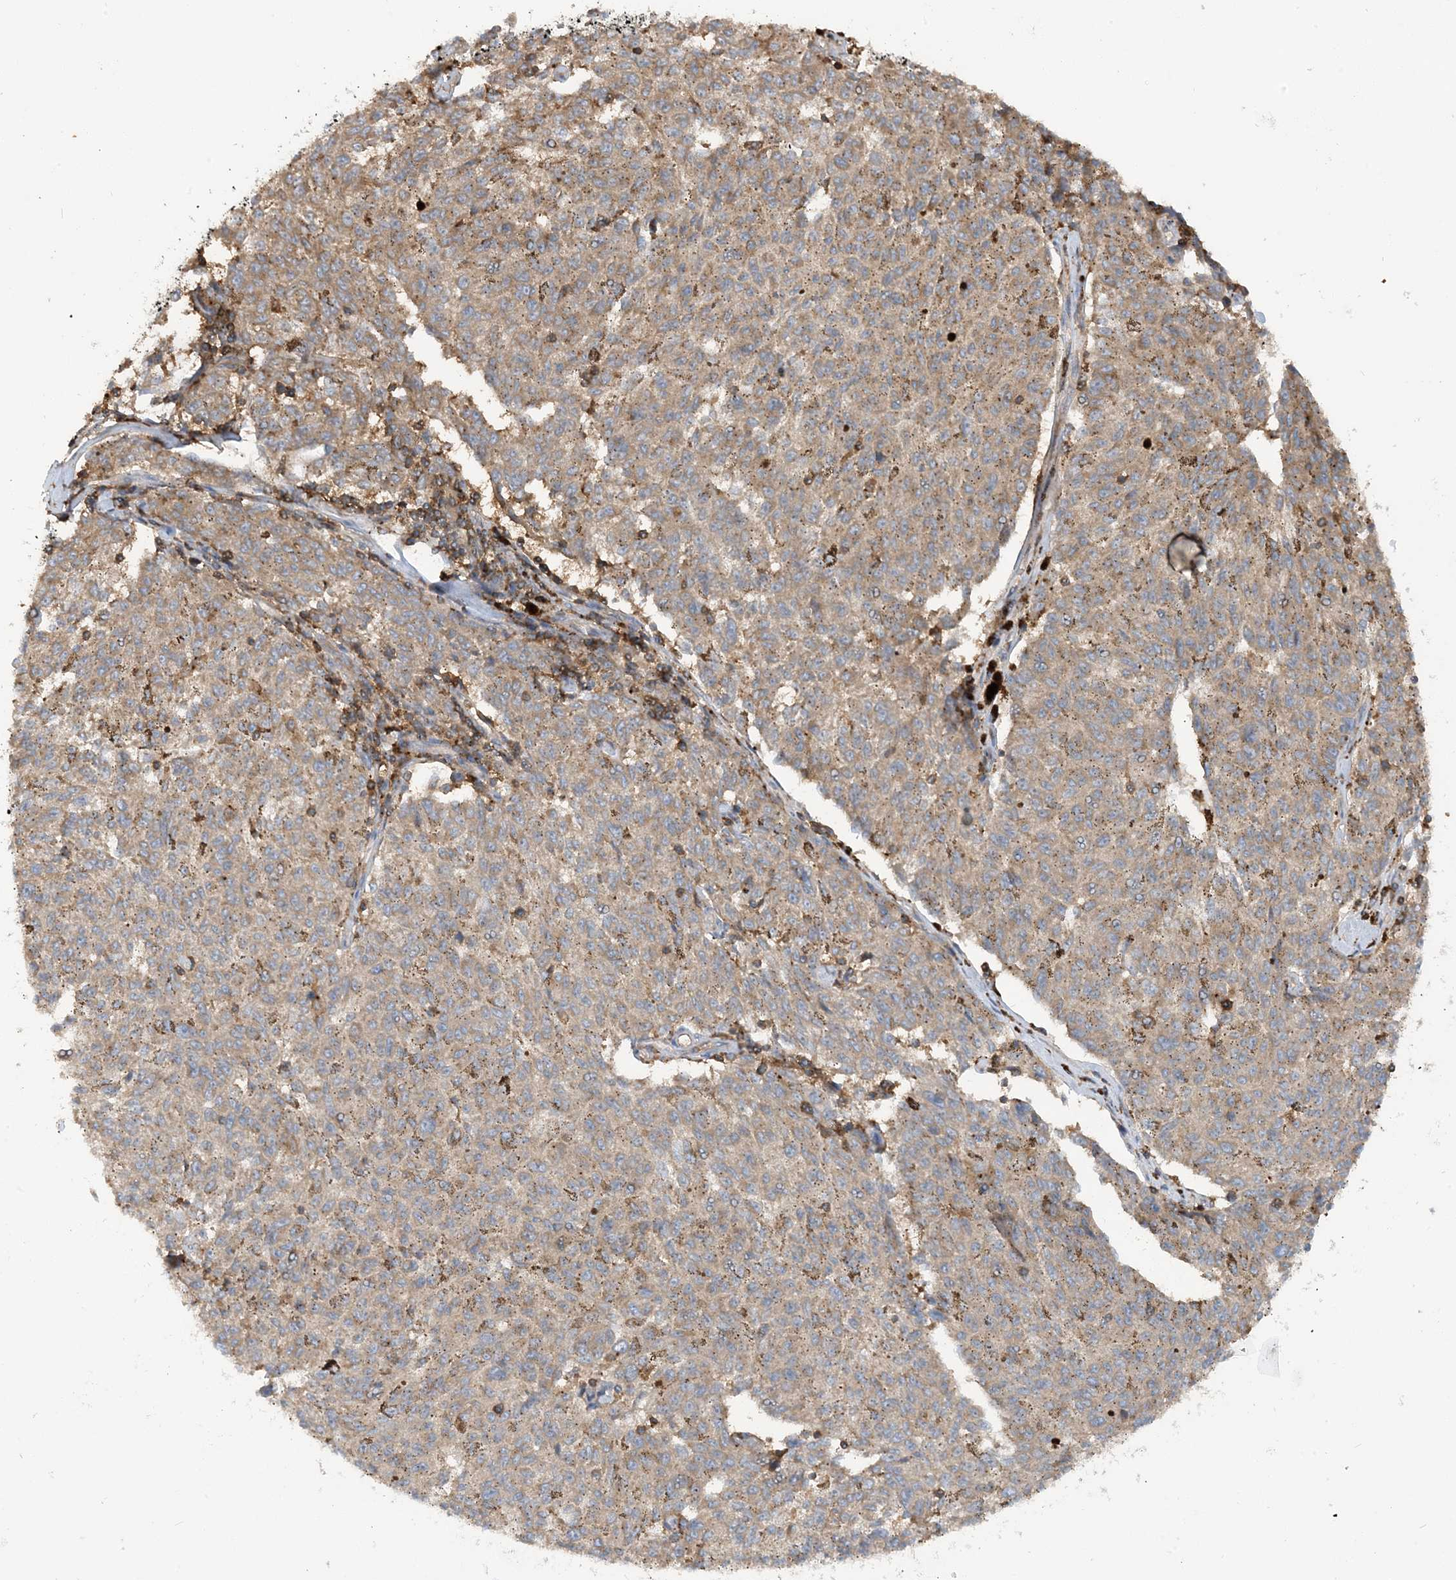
{"staining": {"intensity": "moderate", "quantity": ">75%", "location": "cytoplasmic/membranous"}, "tissue": "melanoma", "cell_type": "Tumor cells", "image_type": "cancer", "snomed": [{"axis": "morphology", "description": "Malignant melanoma, NOS"}, {"axis": "topography", "description": "Skin"}], "caption": "Immunohistochemistry photomicrograph of melanoma stained for a protein (brown), which shows medium levels of moderate cytoplasmic/membranous staining in about >75% of tumor cells.", "gene": "SFMBT2", "patient": {"sex": "female", "age": 72}}